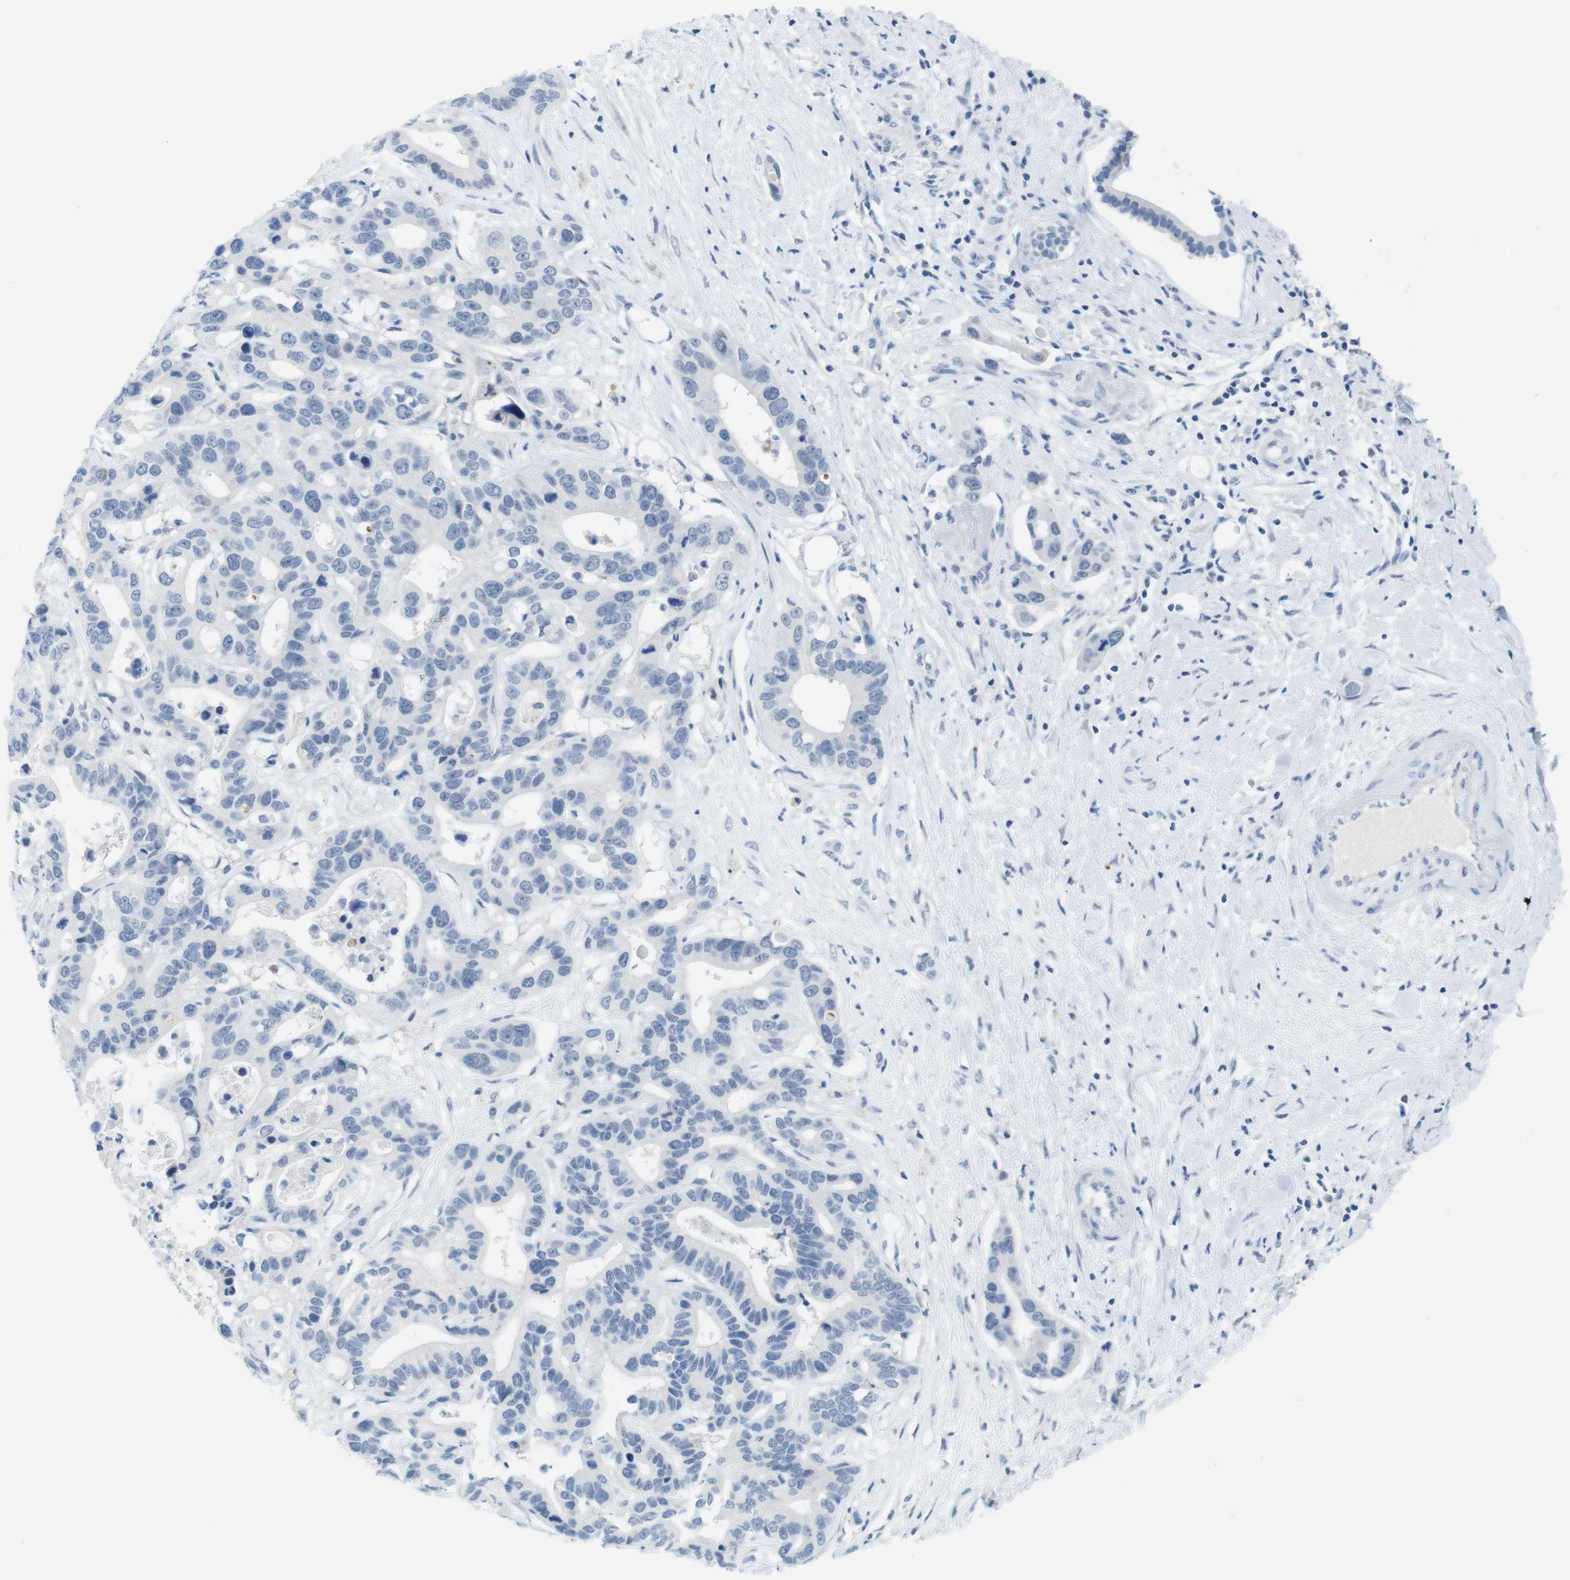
{"staining": {"intensity": "negative", "quantity": "none", "location": "none"}, "tissue": "liver cancer", "cell_type": "Tumor cells", "image_type": "cancer", "snomed": [{"axis": "morphology", "description": "Cholangiocarcinoma"}, {"axis": "topography", "description": "Liver"}], "caption": "Tumor cells show no significant positivity in liver cancer. The staining is performed using DAB (3,3'-diaminobenzidine) brown chromogen with nuclei counter-stained in using hematoxylin.", "gene": "OPN1SW", "patient": {"sex": "female", "age": 65}}